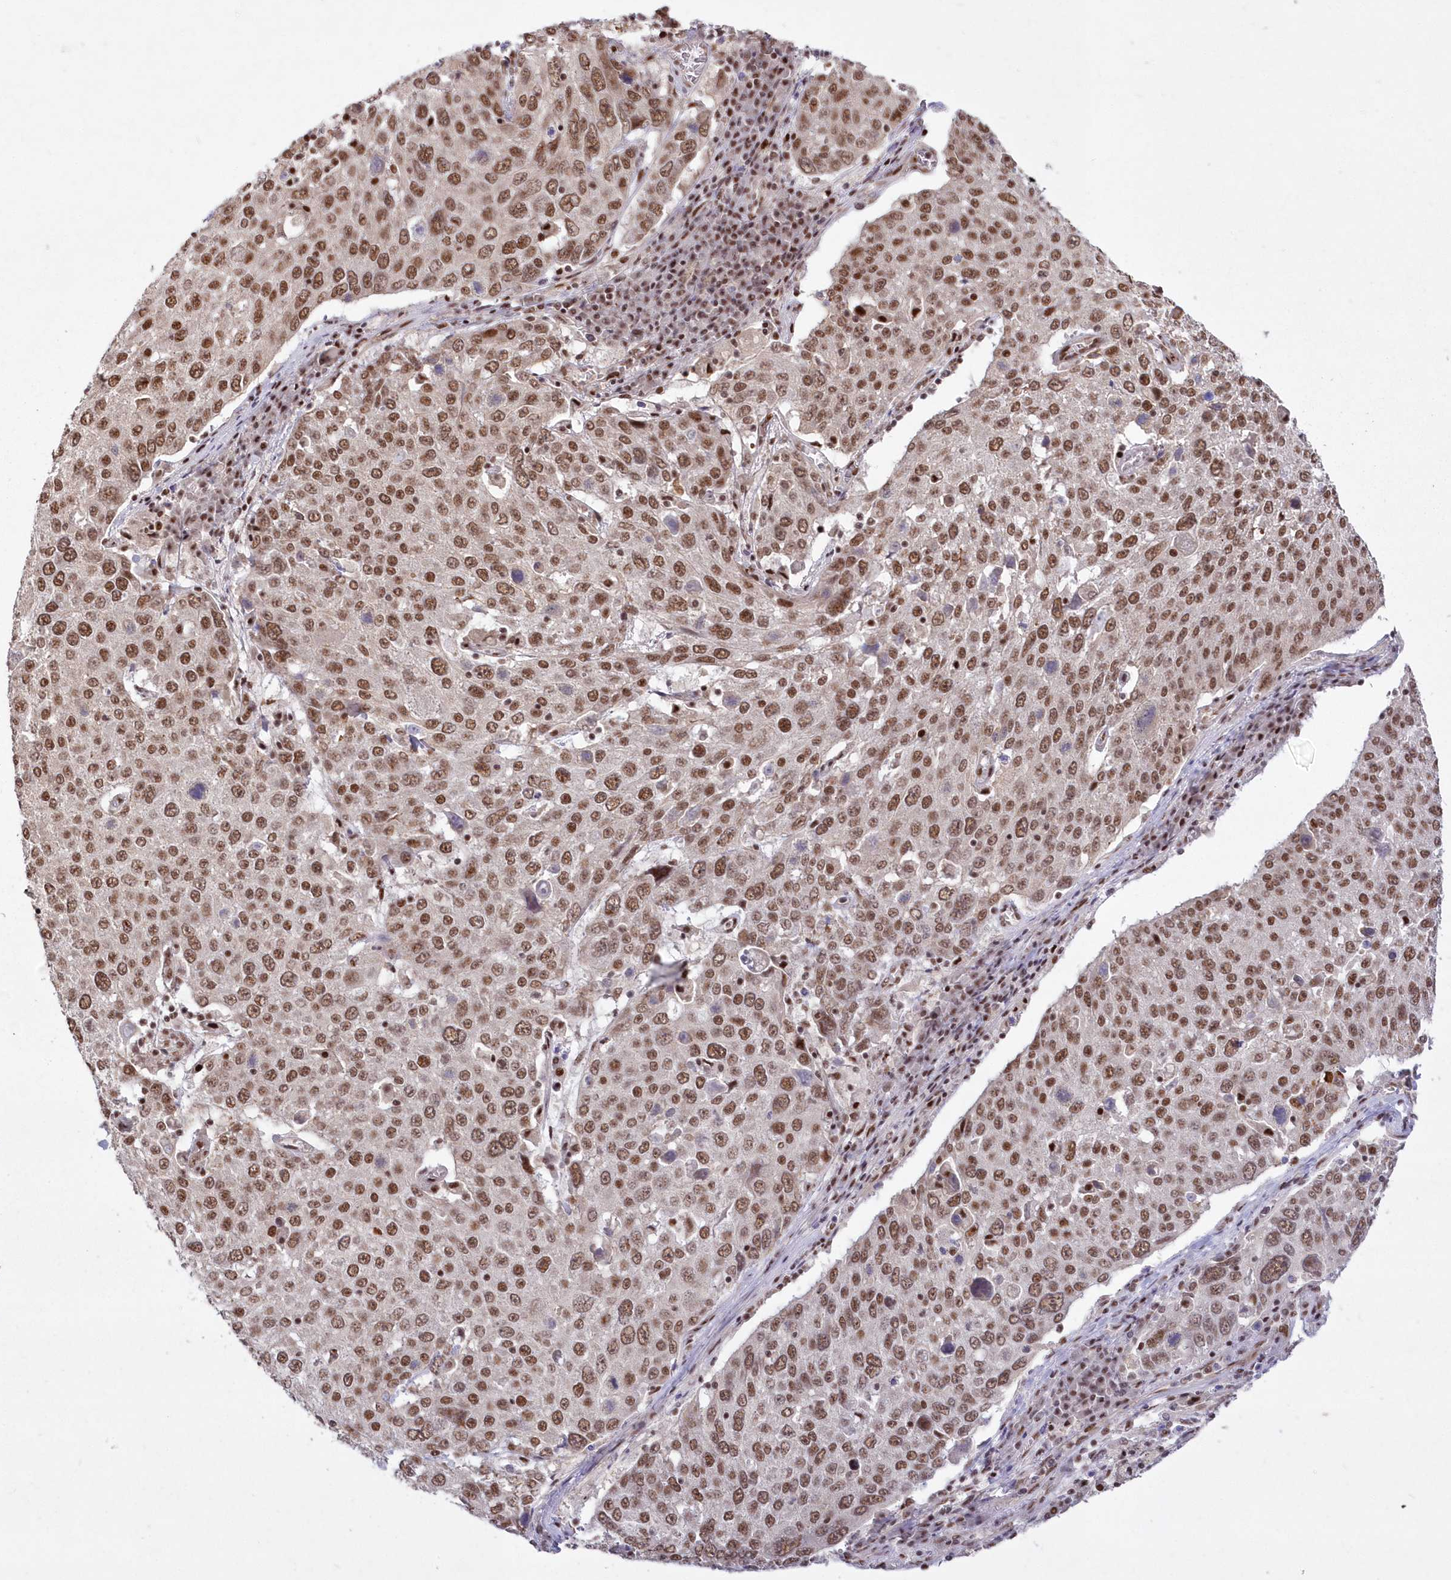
{"staining": {"intensity": "moderate", "quantity": ">75%", "location": "nuclear"}, "tissue": "lung cancer", "cell_type": "Tumor cells", "image_type": "cancer", "snomed": [{"axis": "morphology", "description": "Squamous cell carcinoma, NOS"}, {"axis": "topography", "description": "Lung"}], "caption": "Immunohistochemical staining of human lung squamous cell carcinoma displays moderate nuclear protein staining in about >75% of tumor cells.", "gene": "WBP1L", "patient": {"sex": "male", "age": 65}}